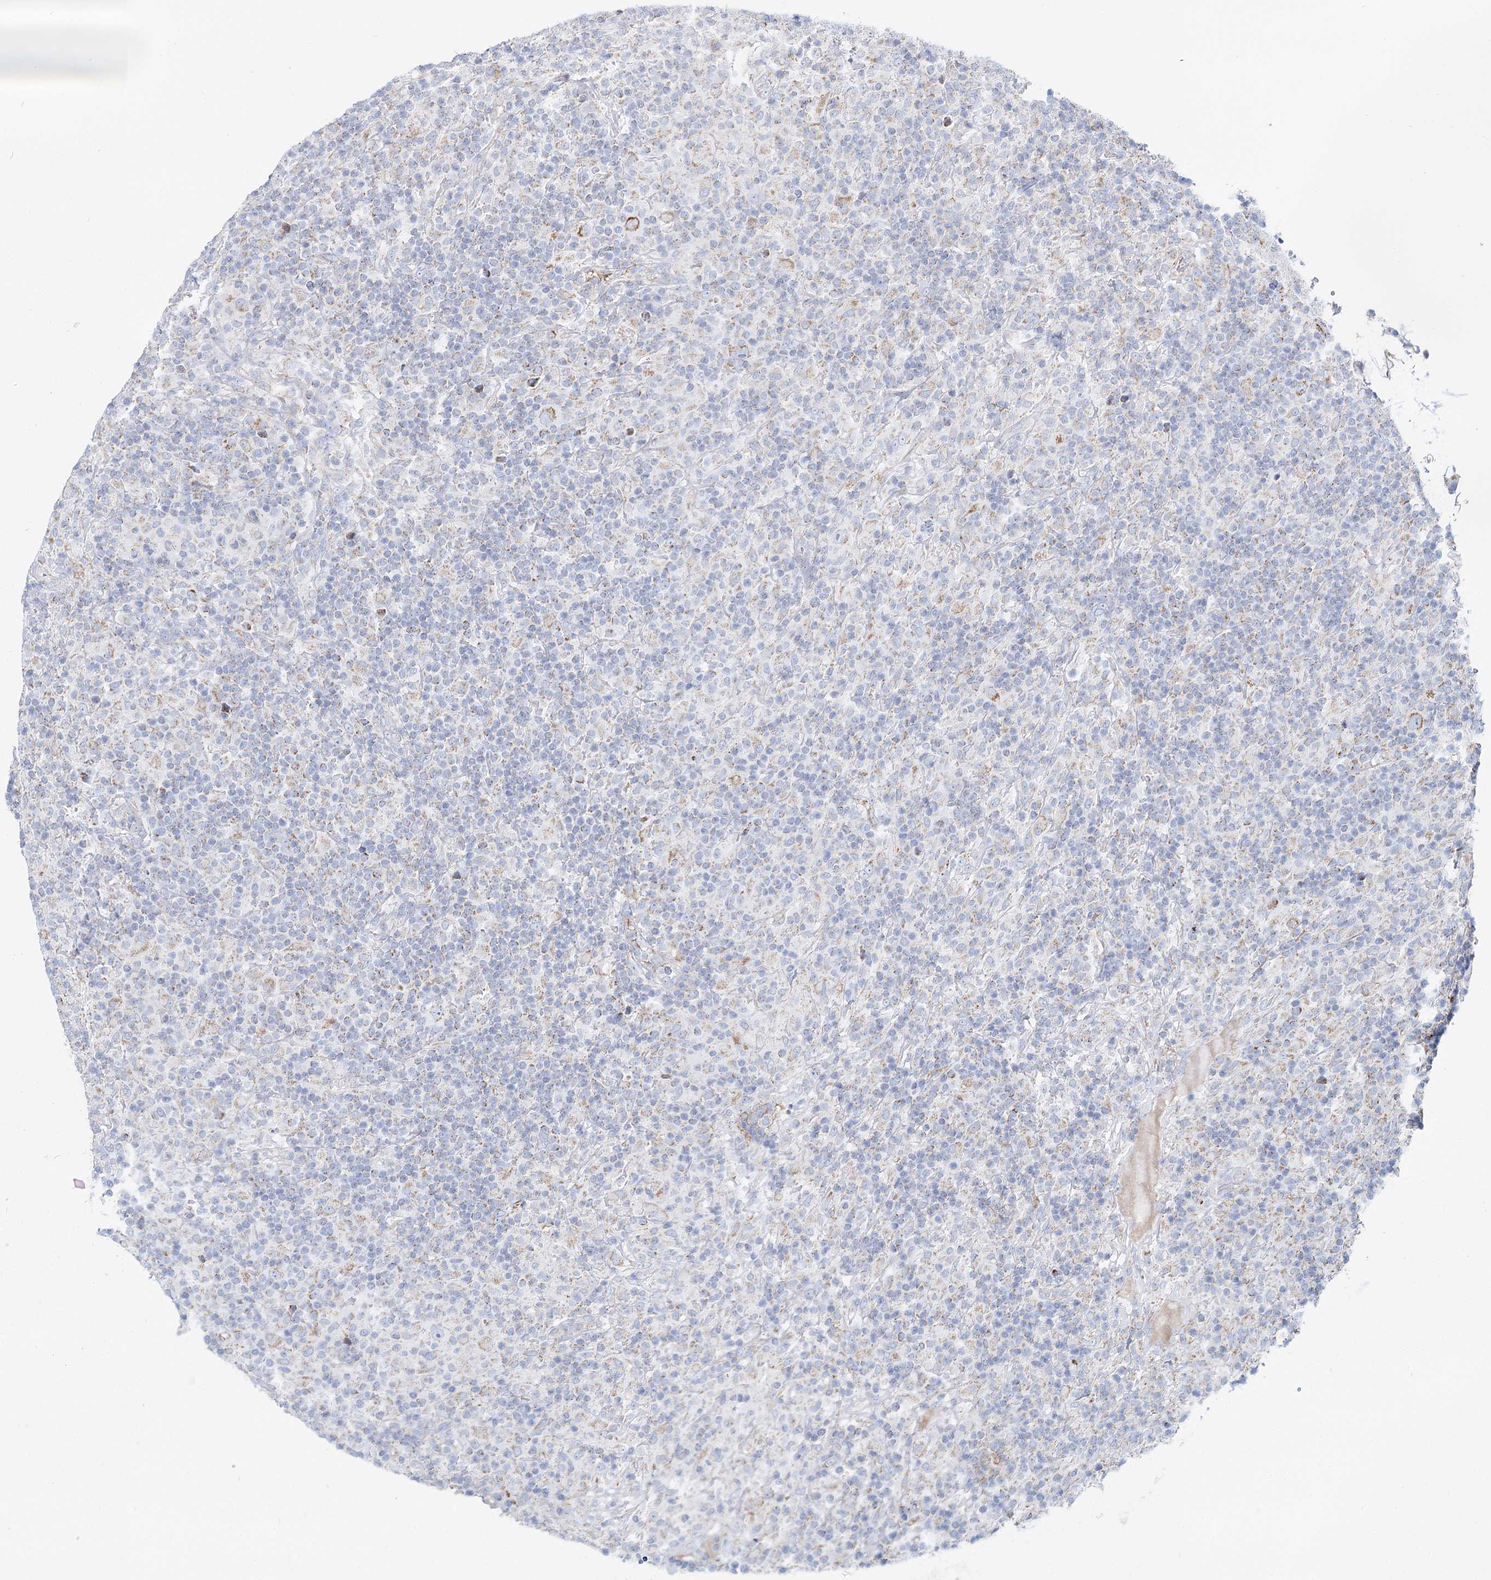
{"staining": {"intensity": "moderate", "quantity": "<25%", "location": "cytoplasmic/membranous"}, "tissue": "lymphoma", "cell_type": "Tumor cells", "image_type": "cancer", "snomed": [{"axis": "morphology", "description": "Hodgkin's disease, NOS"}, {"axis": "topography", "description": "Lymph node"}], "caption": "Tumor cells display low levels of moderate cytoplasmic/membranous expression in about <25% of cells in human Hodgkin's disease. Using DAB (brown) and hematoxylin (blue) stains, captured at high magnification using brightfield microscopy.", "gene": "MCCC2", "patient": {"sex": "male", "age": 70}}